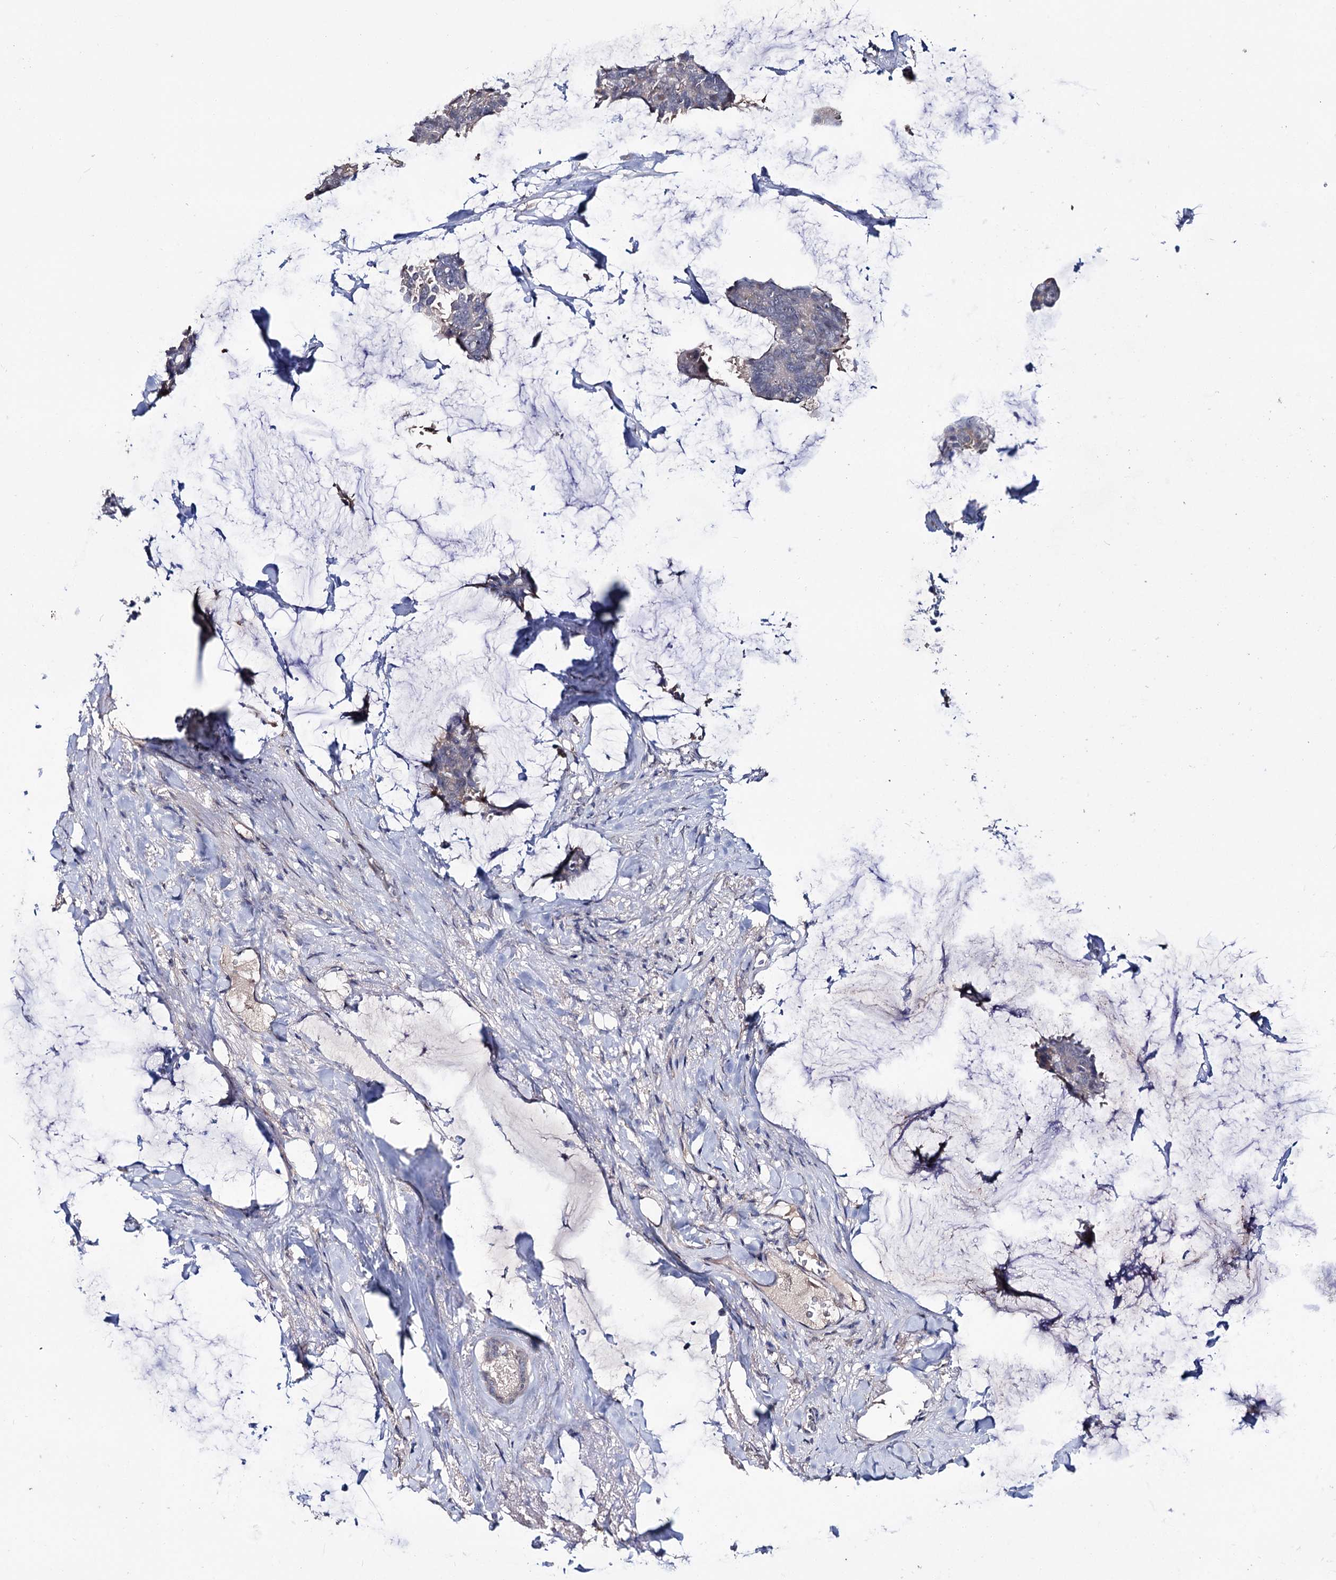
{"staining": {"intensity": "negative", "quantity": "none", "location": "none"}, "tissue": "breast cancer", "cell_type": "Tumor cells", "image_type": "cancer", "snomed": [{"axis": "morphology", "description": "Duct carcinoma"}, {"axis": "topography", "description": "Breast"}], "caption": "A micrograph of human breast cancer is negative for staining in tumor cells. (Brightfield microscopy of DAB (3,3'-diaminobenzidine) immunohistochemistry (IHC) at high magnification).", "gene": "EPB41L5", "patient": {"sex": "female", "age": 93}}